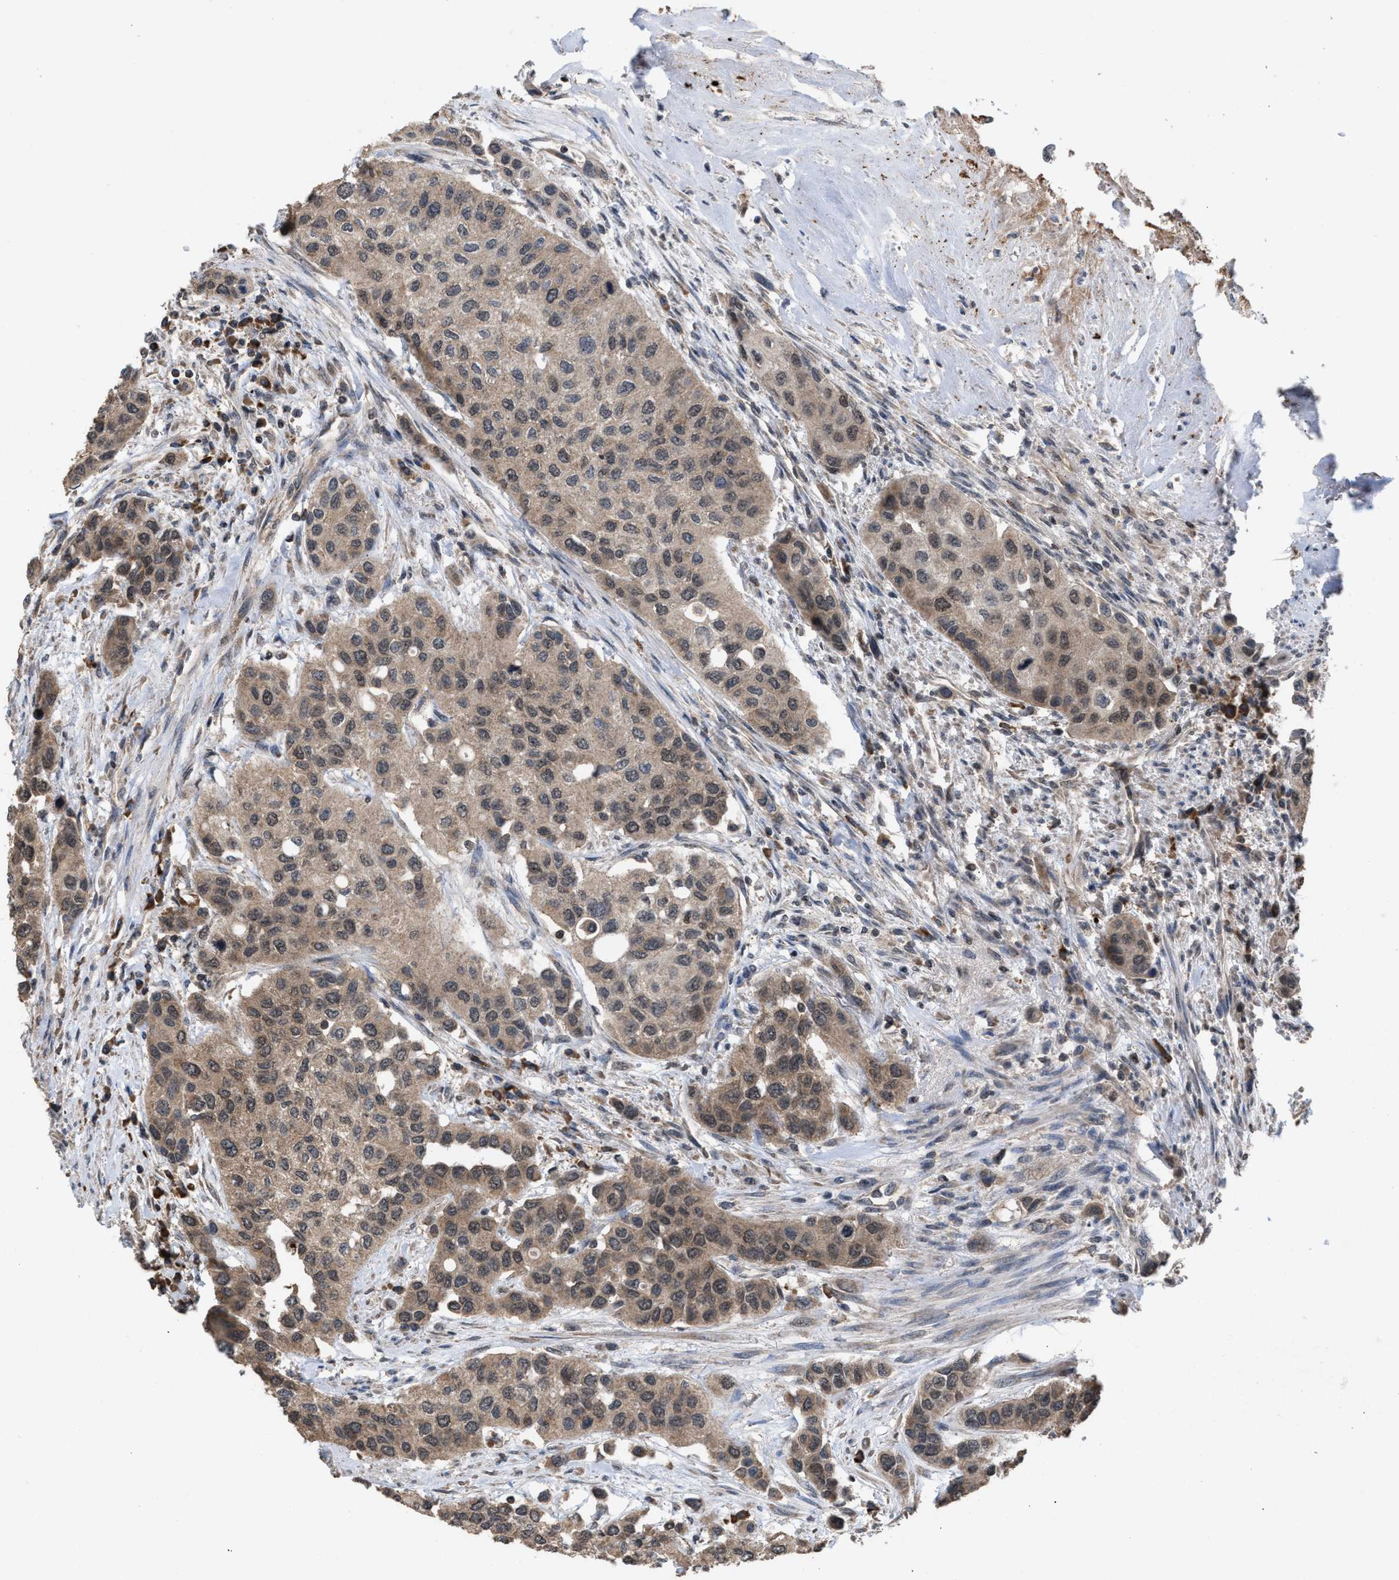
{"staining": {"intensity": "weak", "quantity": ">75%", "location": "cytoplasmic/membranous"}, "tissue": "urothelial cancer", "cell_type": "Tumor cells", "image_type": "cancer", "snomed": [{"axis": "morphology", "description": "Urothelial carcinoma, High grade"}, {"axis": "topography", "description": "Urinary bladder"}], "caption": "Protein expression analysis of human high-grade urothelial carcinoma reveals weak cytoplasmic/membranous expression in about >75% of tumor cells.", "gene": "C9orf78", "patient": {"sex": "female", "age": 56}}